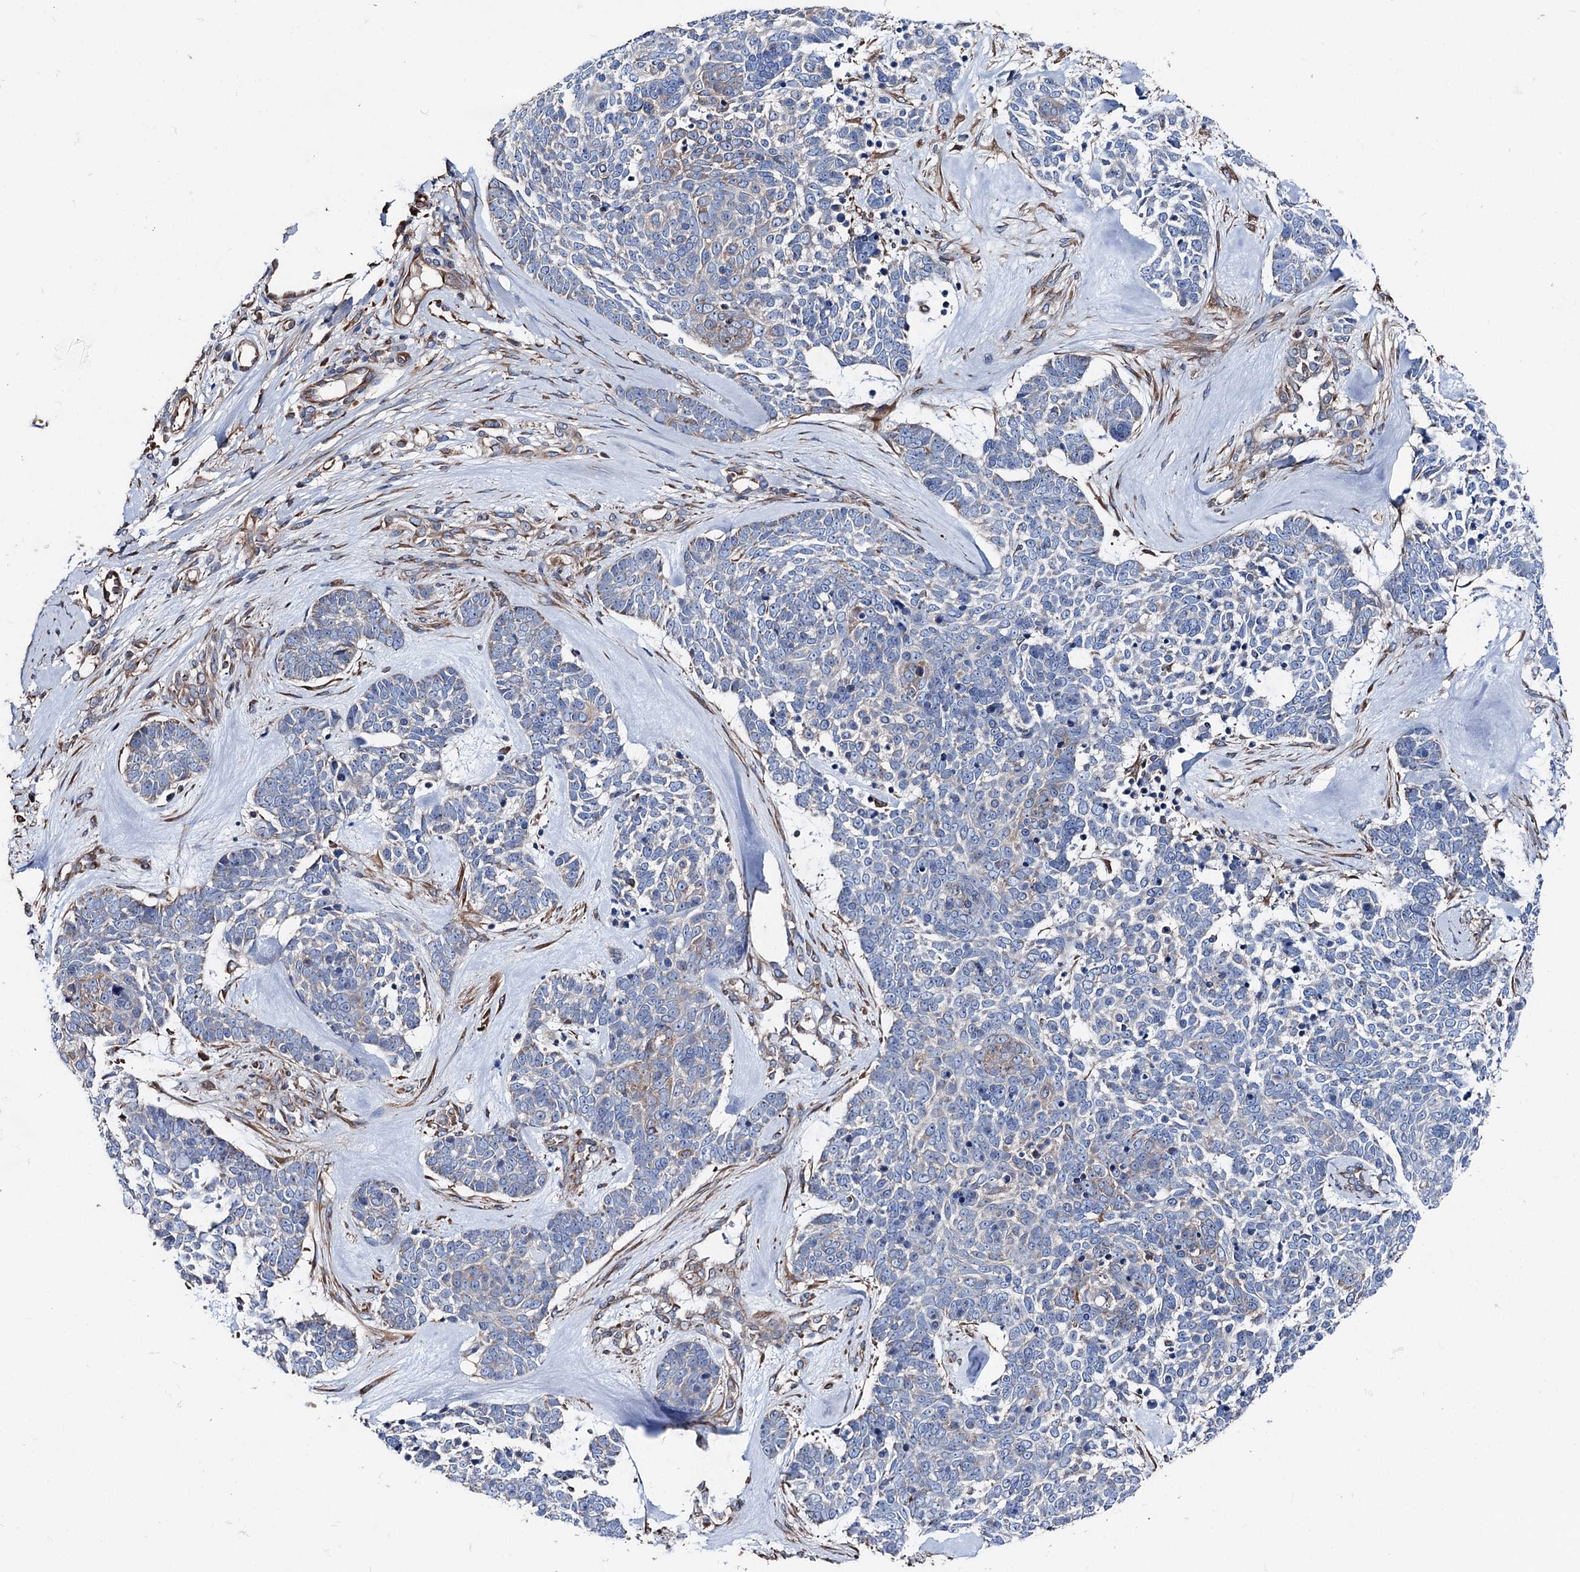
{"staining": {"intensity": "negative", "quantity": "none", "location": "none"}, "tissue": "skin cancer", "cell_type": "Tumor cells", "image_type": "cancer", "snomed": [{"axis": "morphology", "description": "Basal cell carcinoma"}, {"axis": "topography", "description": "Skin"}], "caption": "DAB (3,3'-diaminobenzidine) immunohistochemical staining of human skin cancer (basal cell carcinoma) exhibits no significant staining in tumor cells.", "gene": "ERP29", "patient": {"sex": "female", "age": 81}}